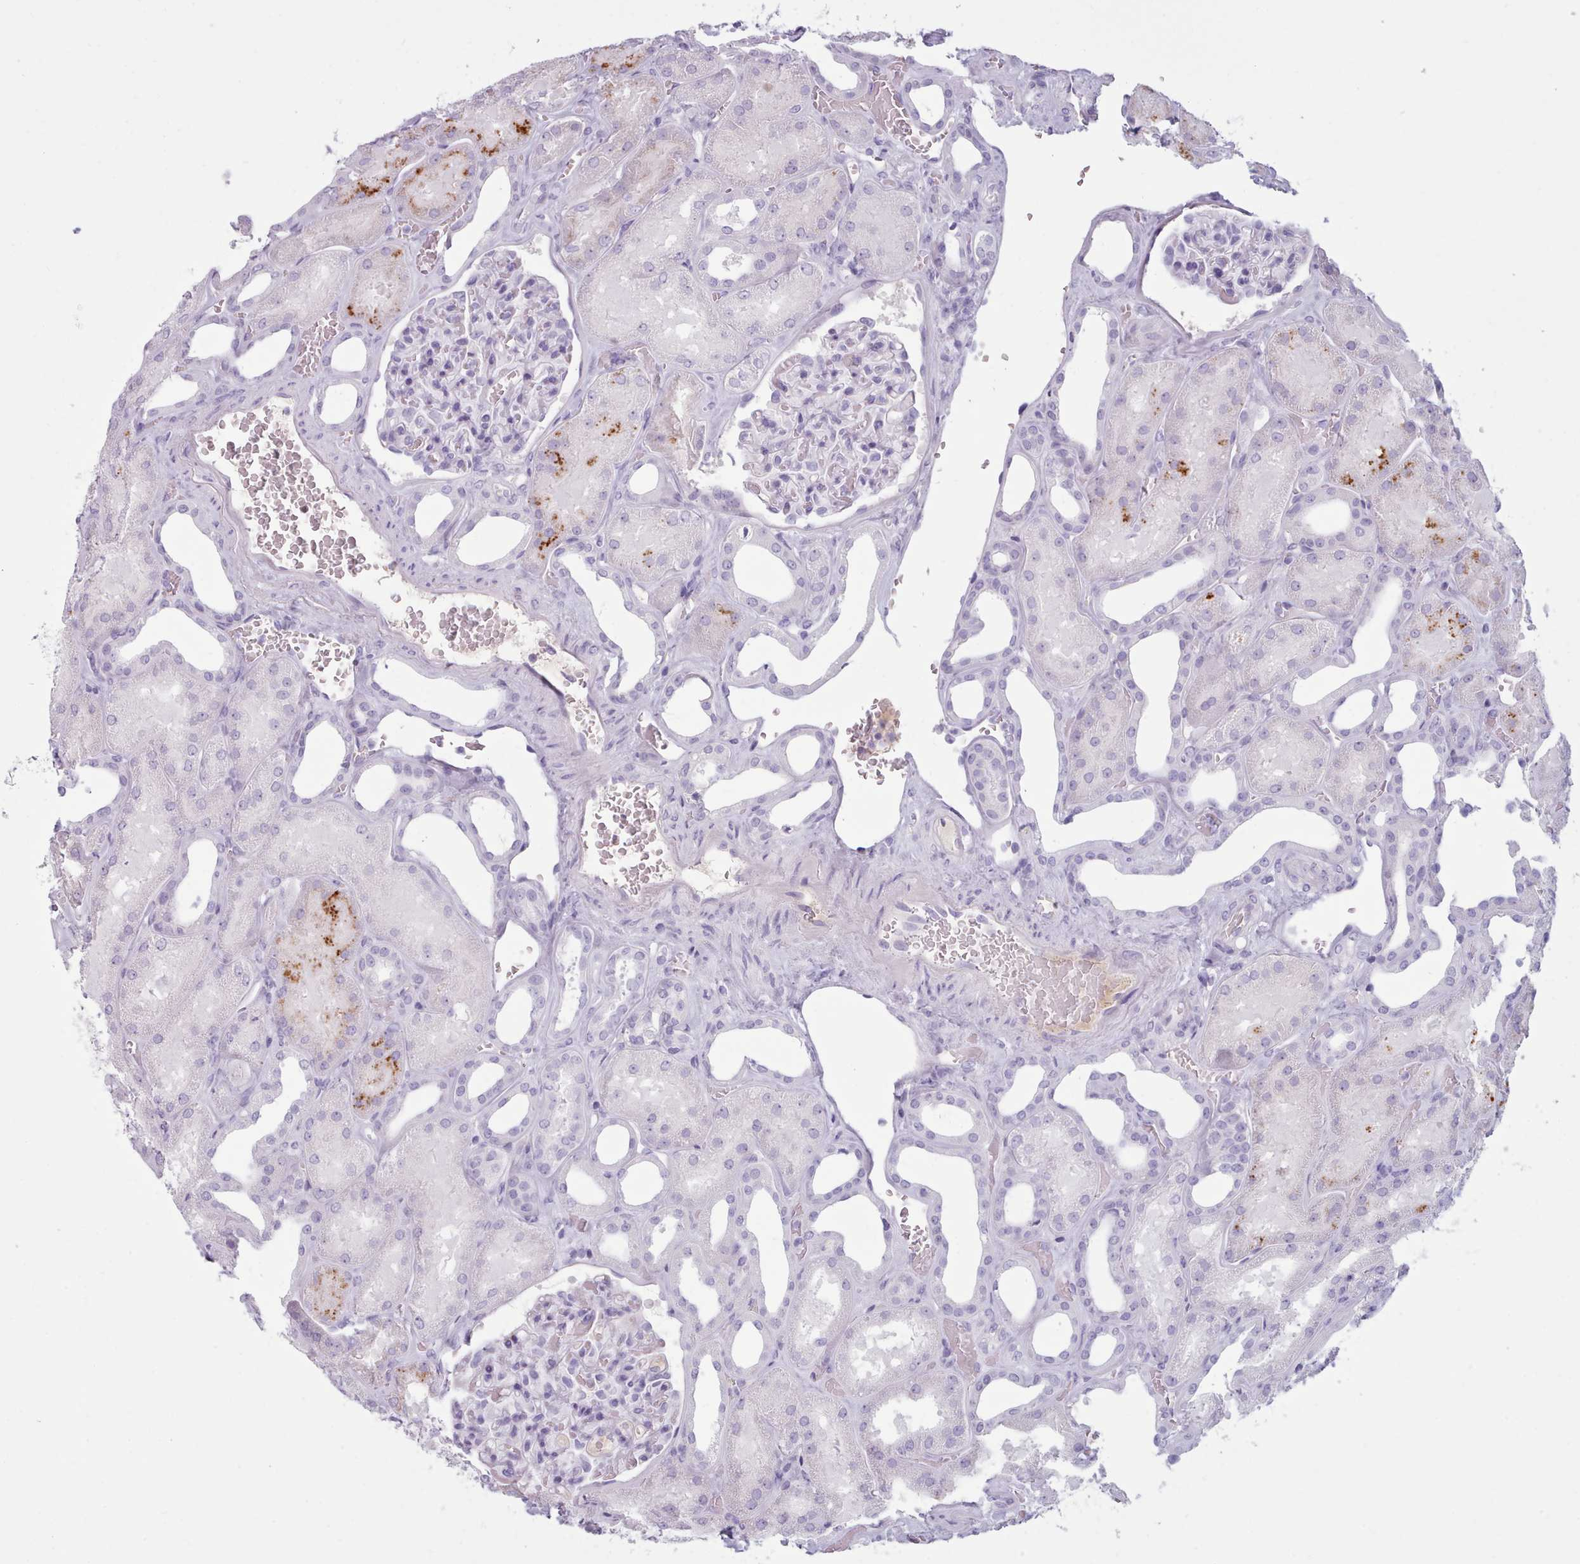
{"staining": {"intensity": "negative", "quantity": "none", "location": "none"}, "tissue": "kidney", "cell_type": "Cells in glomeruli", "image_type": "normal", "snomed": [{"axis": "morphology", "description": "Normal tissue, NOS"}, {"axis": "morphology", "description": "Adenocarcinoma, NOS"}, {"axis": "topography", "description": "Kidney"}], "caption": "High power microscopy image of an immunohistochemistry (IHC) histopathology image of benign kidney, revealing no significant positivity in cells in glomeruli.", "gene": "ZNF43", "patient": {"sex": "female", "age": 68}}